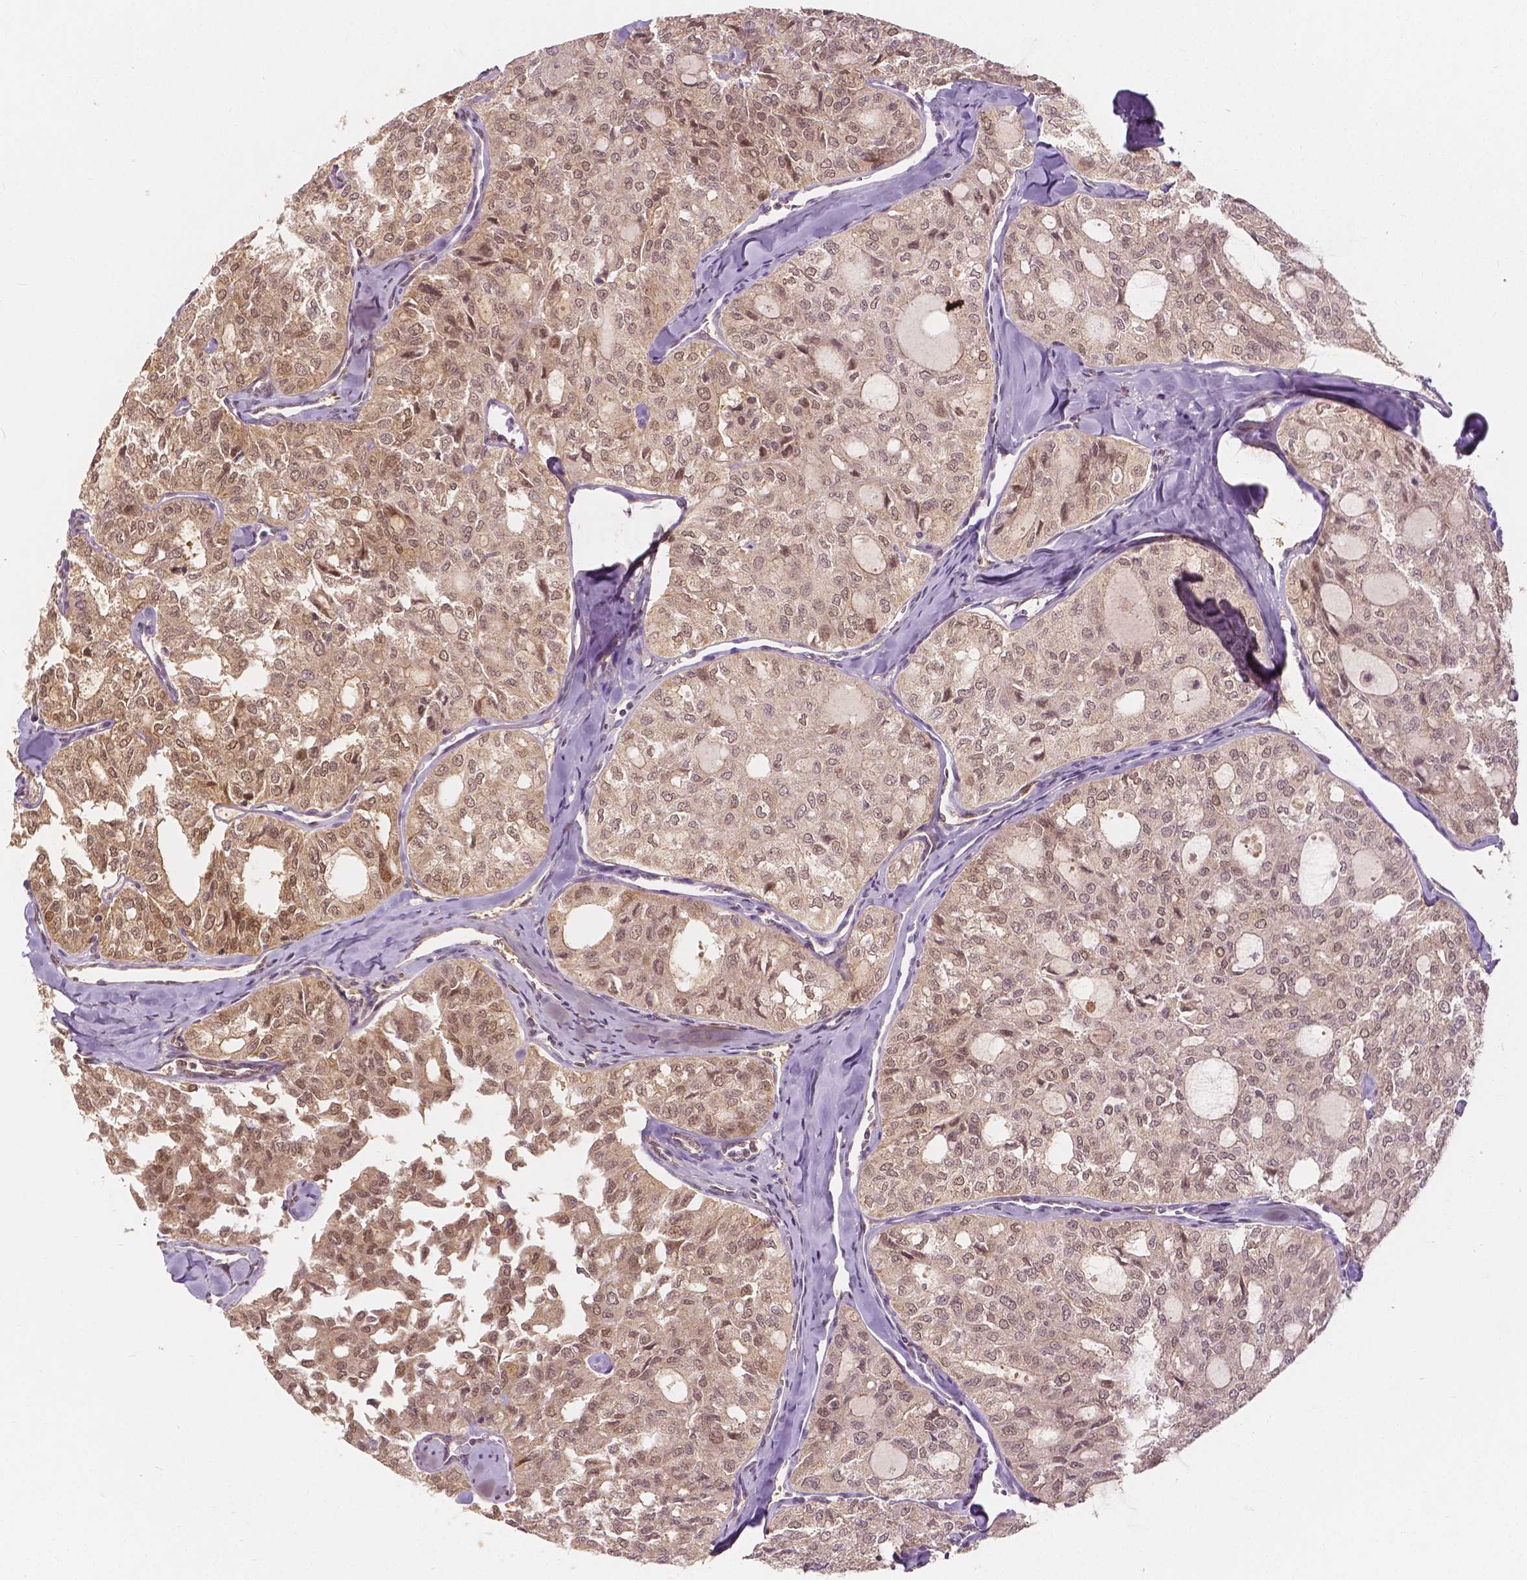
{"staining": {"intensity": "moderate", "quantity": "25%-75%", "location": "cytoplasmic/membranous,nuclear"}, "tissue": "thyroid cancer", "cell_type": "Tumor cells", "image_type": "cancer", "snomed": [{"axis": "morphology", "description": "Follicular adenoma carcinoma, NOS"}, {"axis": "topography", "description": "Thyroid gland"}], "caption": "Immunohistochemistry photomicrograph of human thyroid cancer (follicular adenoma carcinoma) stained for a protein (brown), which shows medium levels of moderate cytoplasmic/membranous and nuclear positivity in about 25%-75% of tumor cells.", "gene": "NAPRT", "patient": {"sex": "male", "age": 75}}